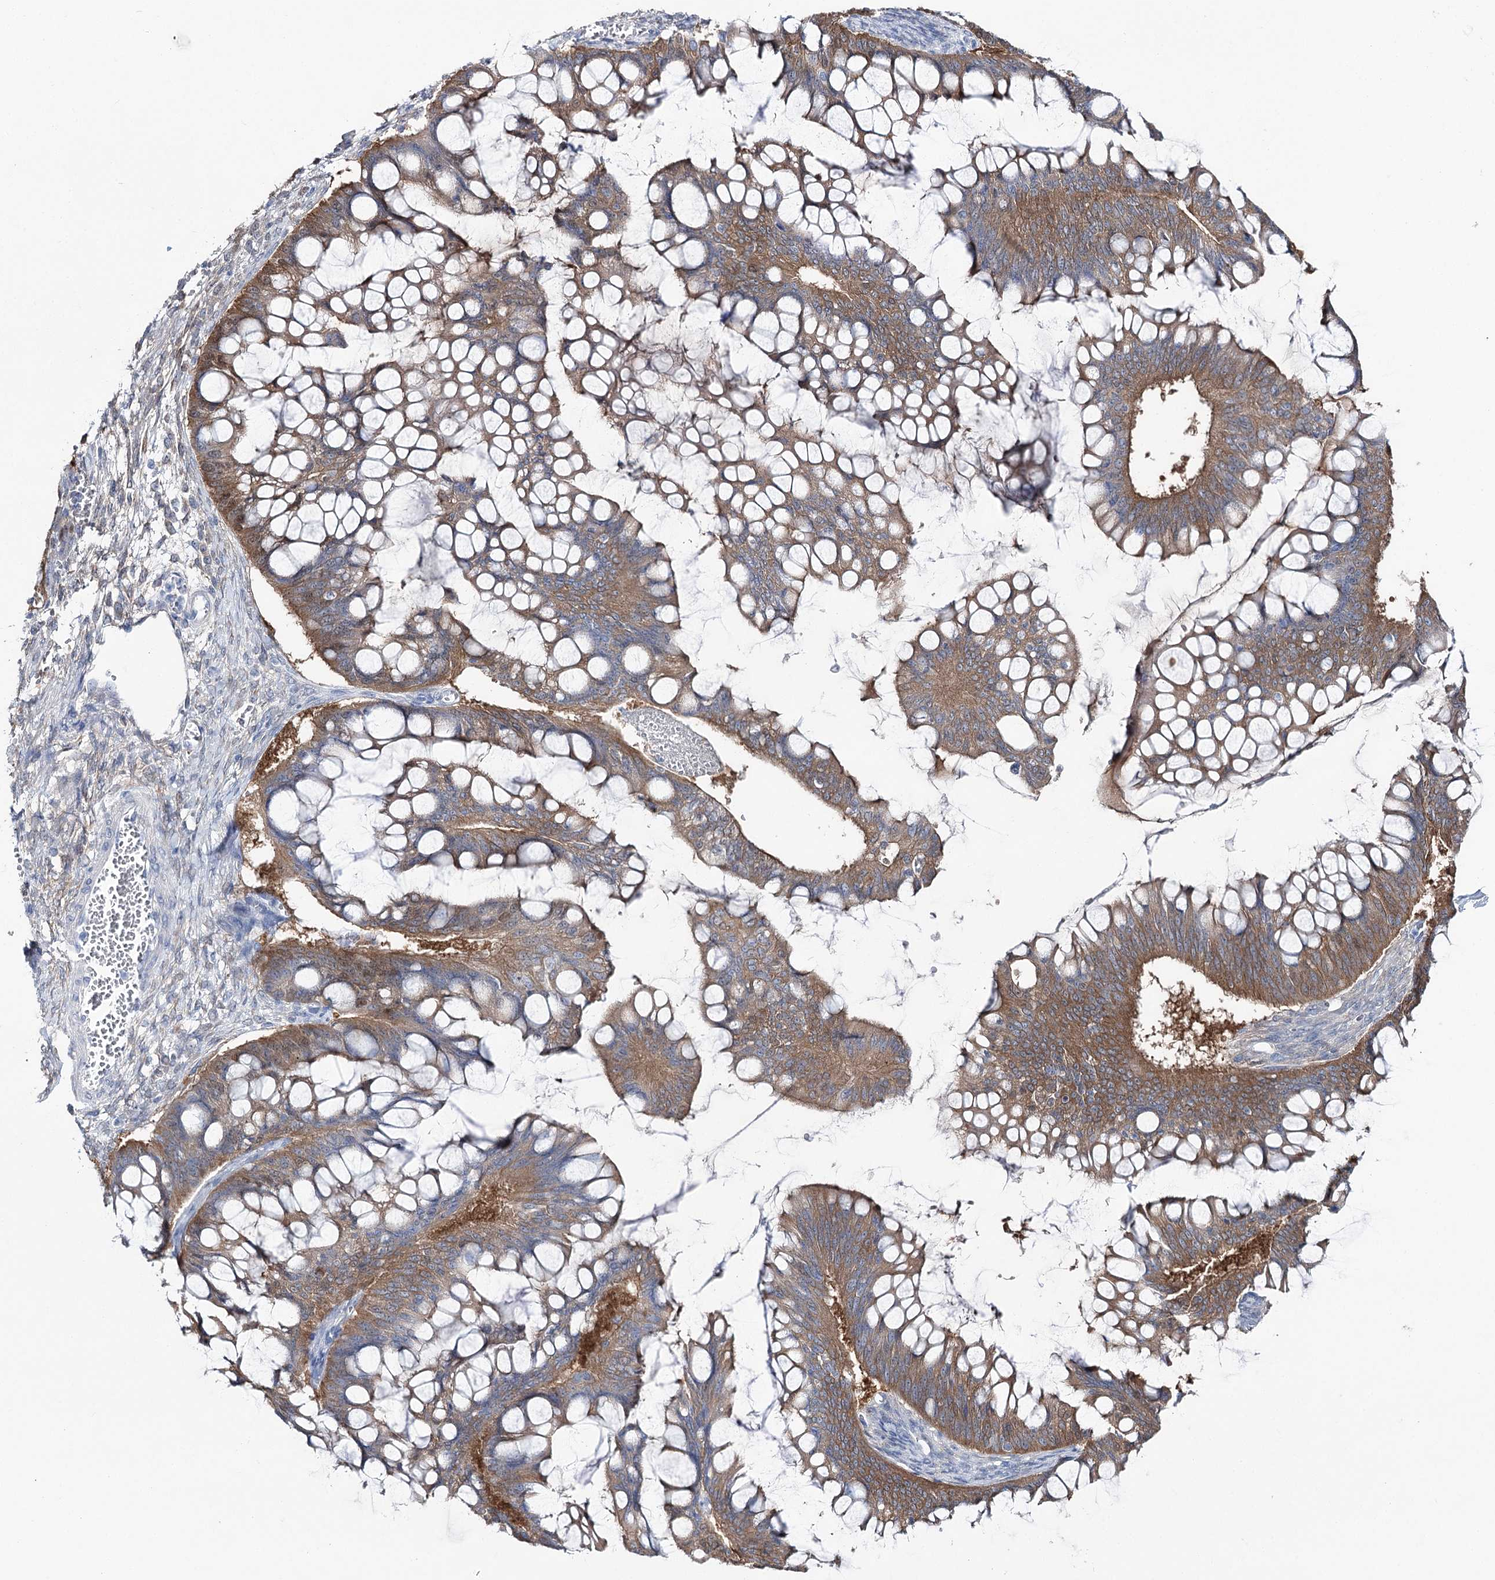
{"staining": {"intensity": "moderate", "quantity": ">75%", "location": "cytoplasmic/membranous"}, "tissue": "ovarian cancer", "cell_type": "Tumor cells", "image_type": "cancer", "snomed": [{"axis": "morphology", "description": "Cystadenocarcinoma, mucinous, NOS"}, {"axis": "topography", "description": "Ovary"}], "caption": "This is an image of immunohistochemistry (IHC) staining of ovarian cancer, which shows moderate staining in the cytoplasmic/membranous of tumor cells.", "gene": "UGDH", "patient": {"sex": "female", "age": 73}}